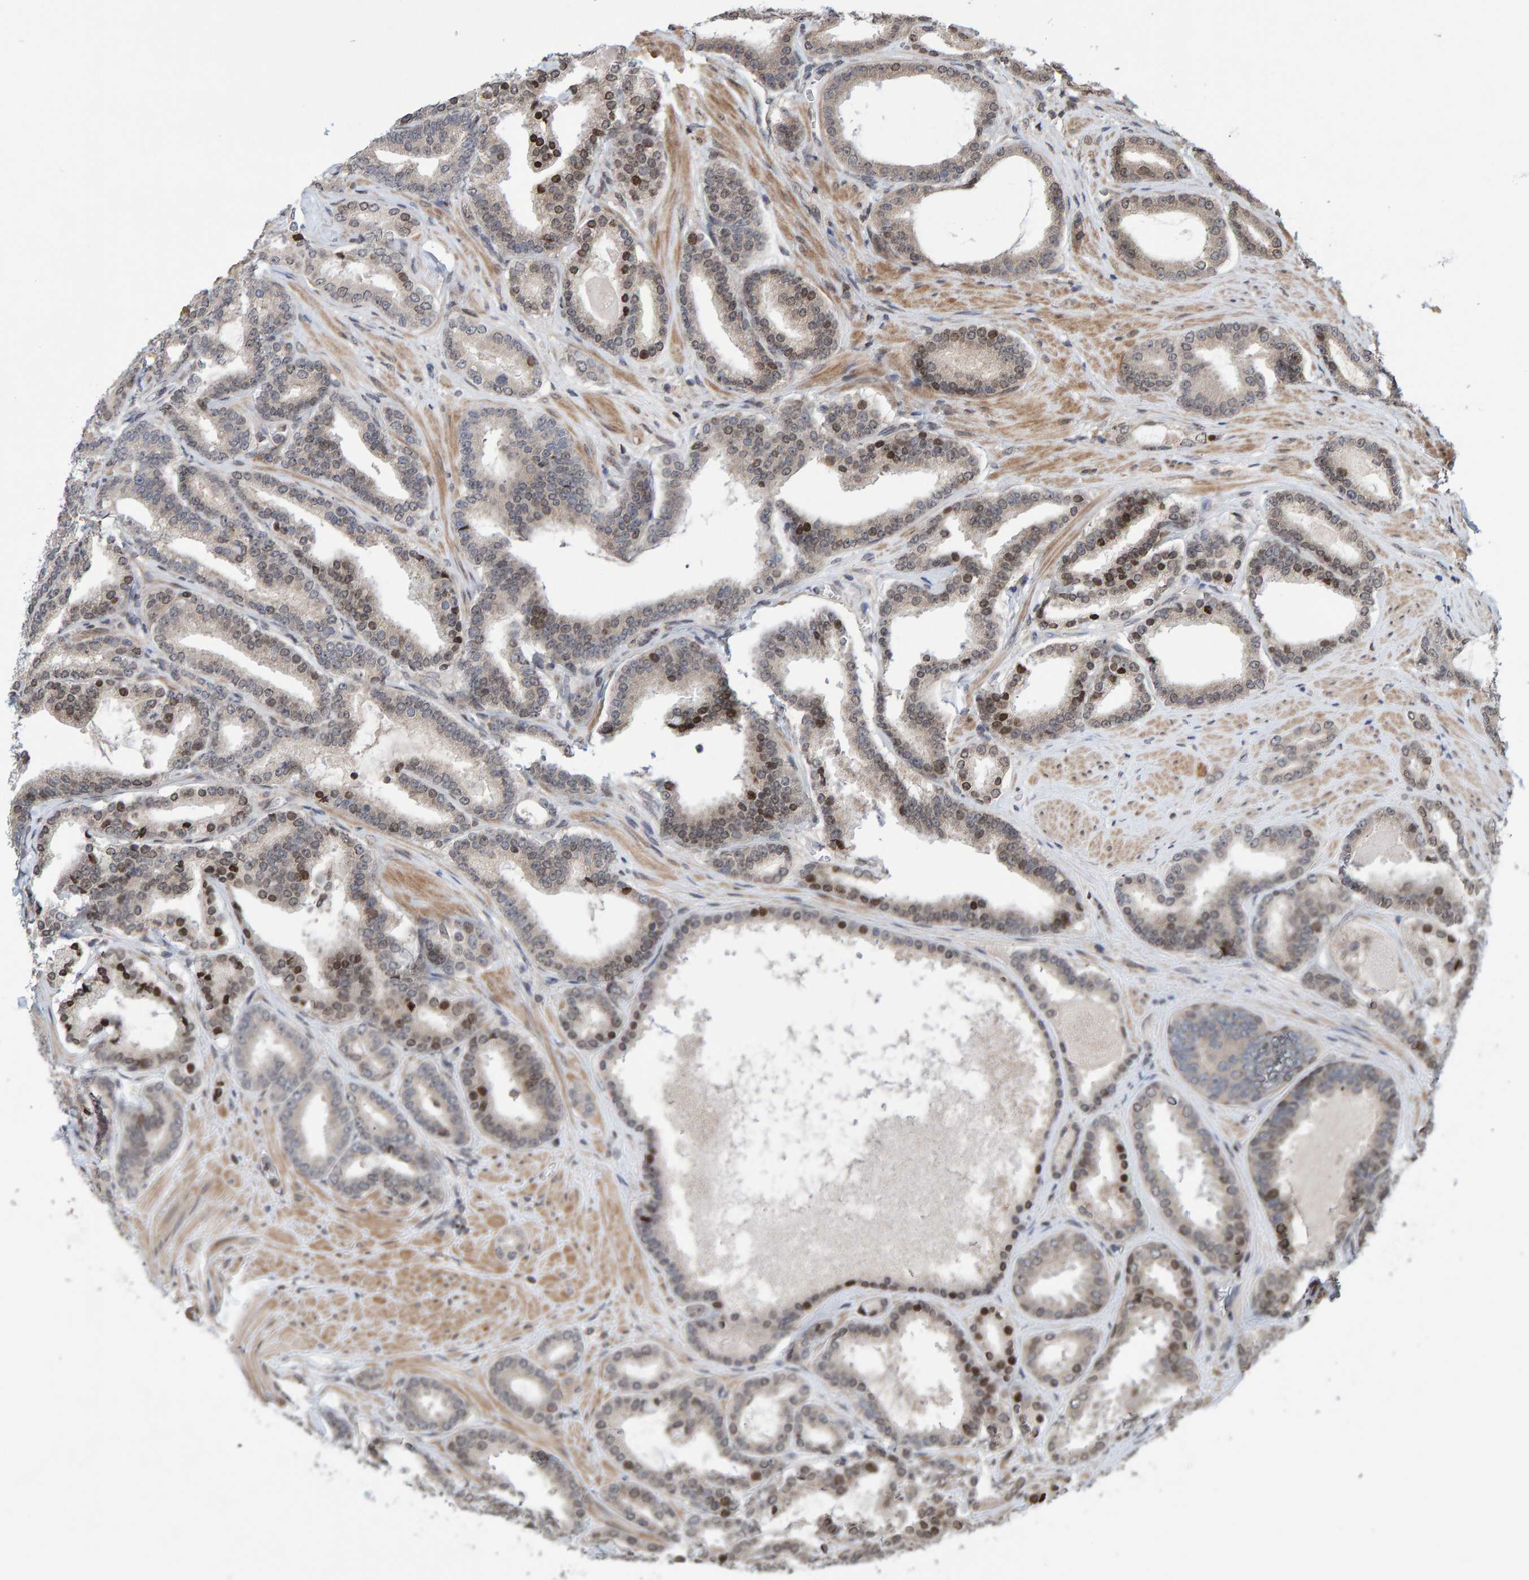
{"staining": {"intensity": "moderate", "quantity": "<25%", "location": "nuclear"}, "tissue": "prostate cancer", "cell_type": "Tumor cells", "image_type": "cancer", "snomed": [{"axis": "morphology", "description": "Adenocarcinoma, High grade"}, {"axis": "topography", "description": "Prostate"}], "caption": "Immunohistochemistry micrograph of adenocarcinoma (high-grade) (prostate) stained for a protein (brown), which exhibits low levels of moderate nuclear expression in about <25% of tumor cells.", "gene": "GAB2", "patient": {"sex": "male", "age": 60}}